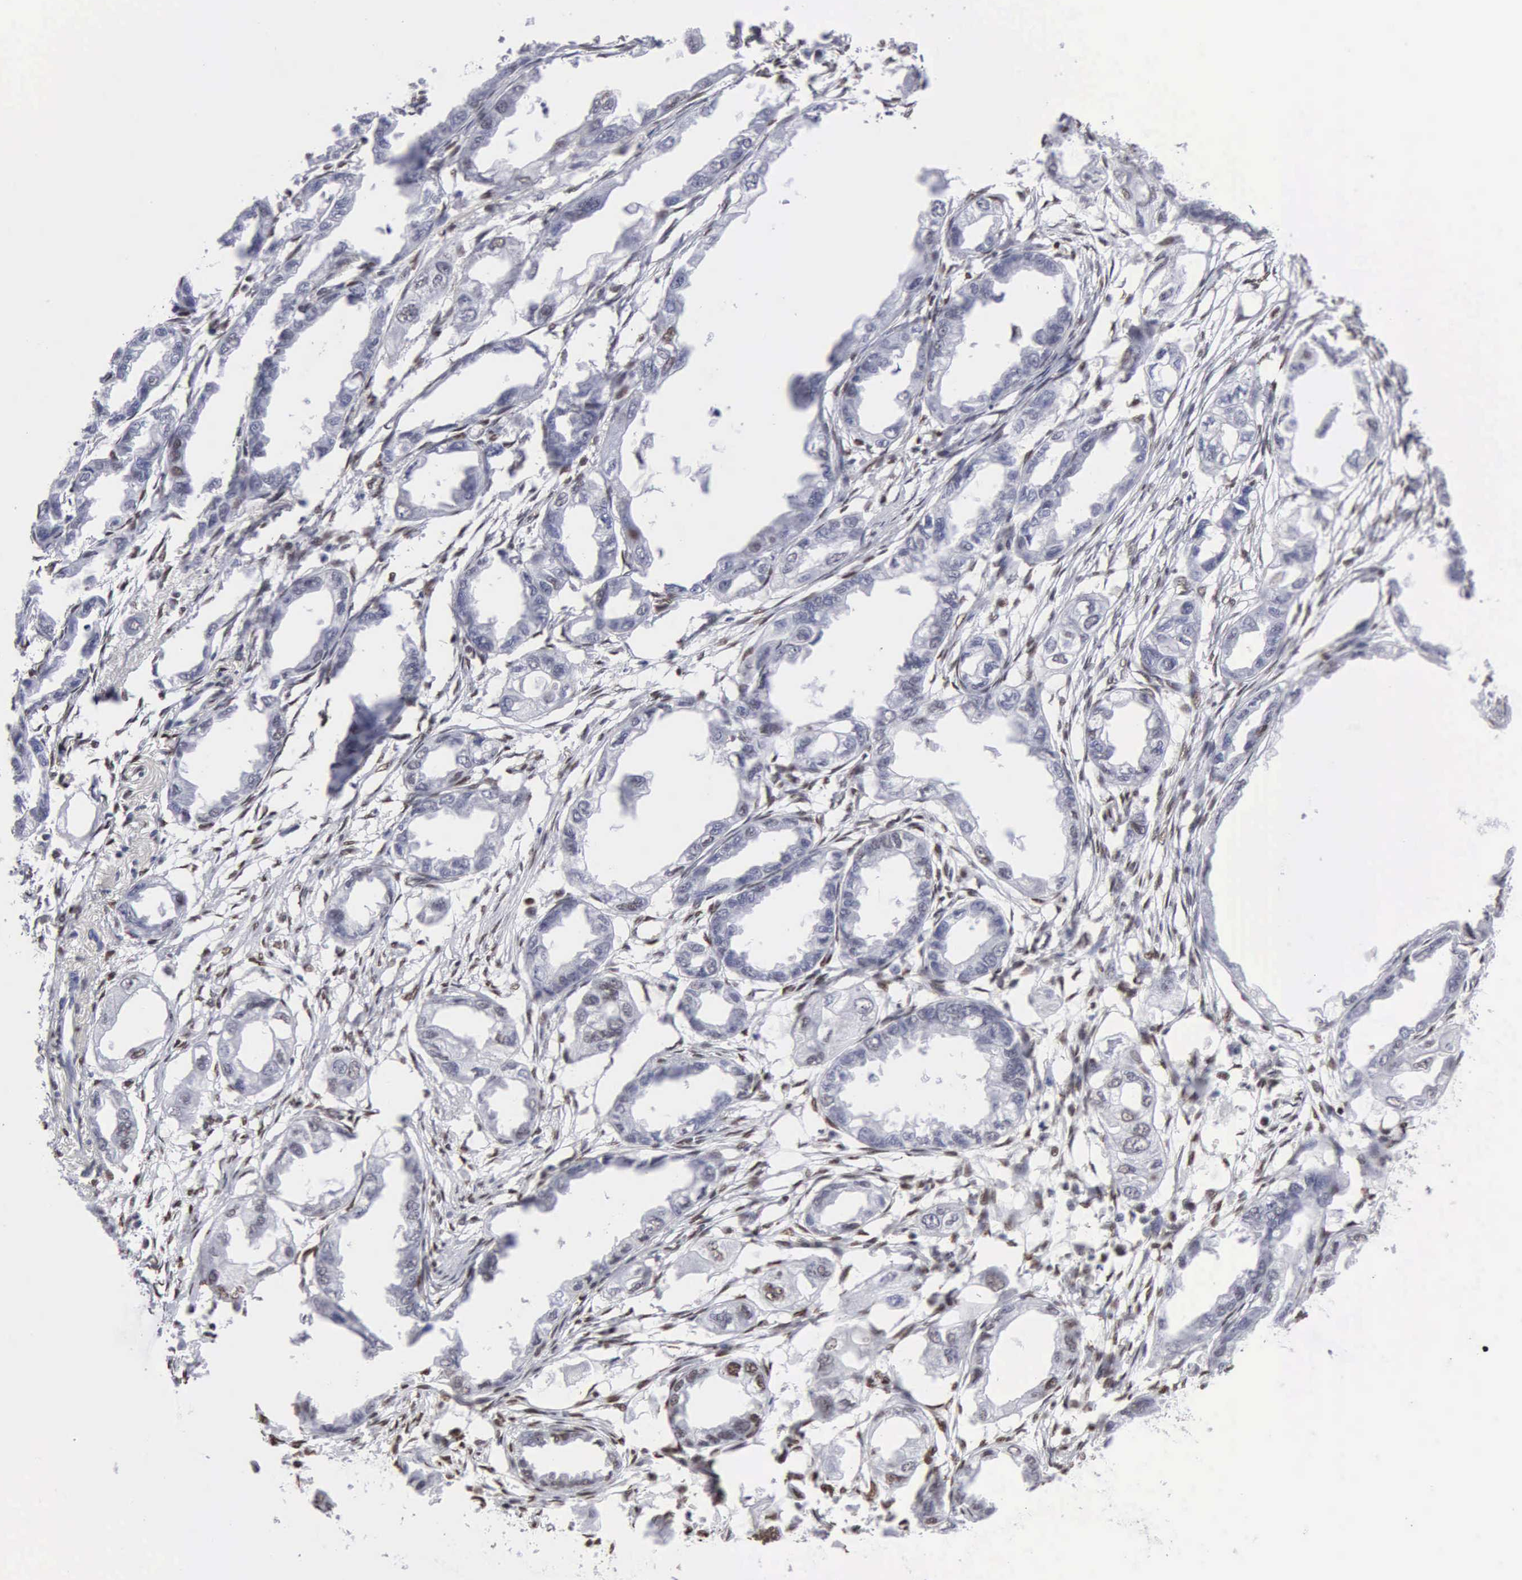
{"staining": {"intensity": "negative", "quantity": "none", "location": "none"}, "tissue": "endometrial cancer", "cell_type": "Tumor cells", "image_type": "cancer", "snomed": [{"axis": "morphology", "description": "Adenocarcinoma, NOS"}, {"axis": "topography", "description": "Endometrium"}], "caption": "Tumor cells are negative for protein expression in human endometrial cancer.", "gene": "CCNG1", "patient": {"sex": "female", "age": 67}}